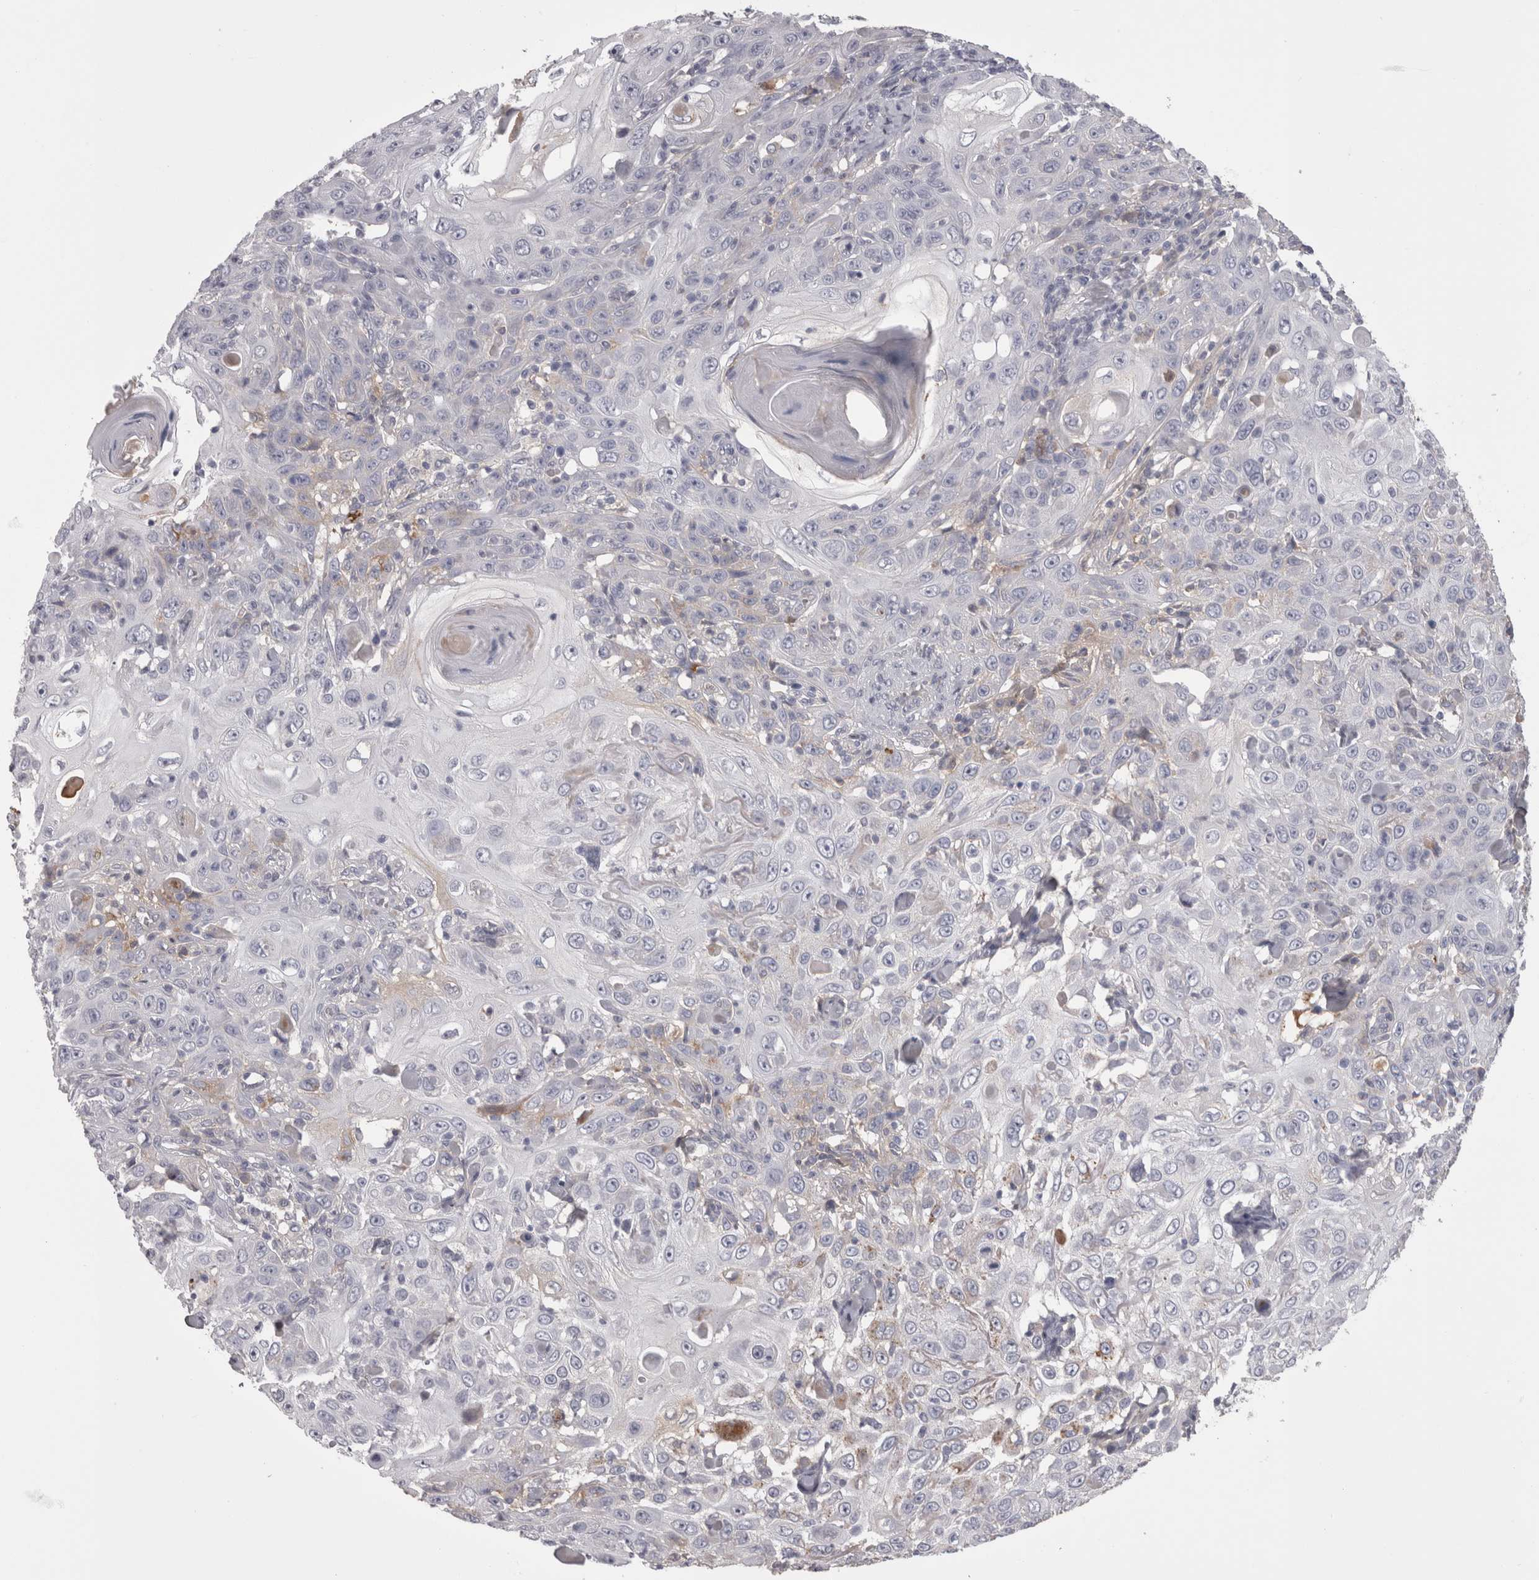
{"staining": {"intensity": "negative", "quantity": "none", "location": "none"}, "tissue": "skin cancer", "cell_type": "Tumor cells", "image_type": "cancer", "snomed": [{"axis": "morphology", "description": "Squamous cell carcinoma, NOS"}, {"axis": "topography", "description": "Skin"}], "caption": "A high-resolution histopathology image shows immunohistochemistry (IHC) staining of skin squamous cell carcinoma, which exhibits no significant positivity in tumor cells.", "gene": "SAA4", "patient": {"sex": "female", "age": 88}}